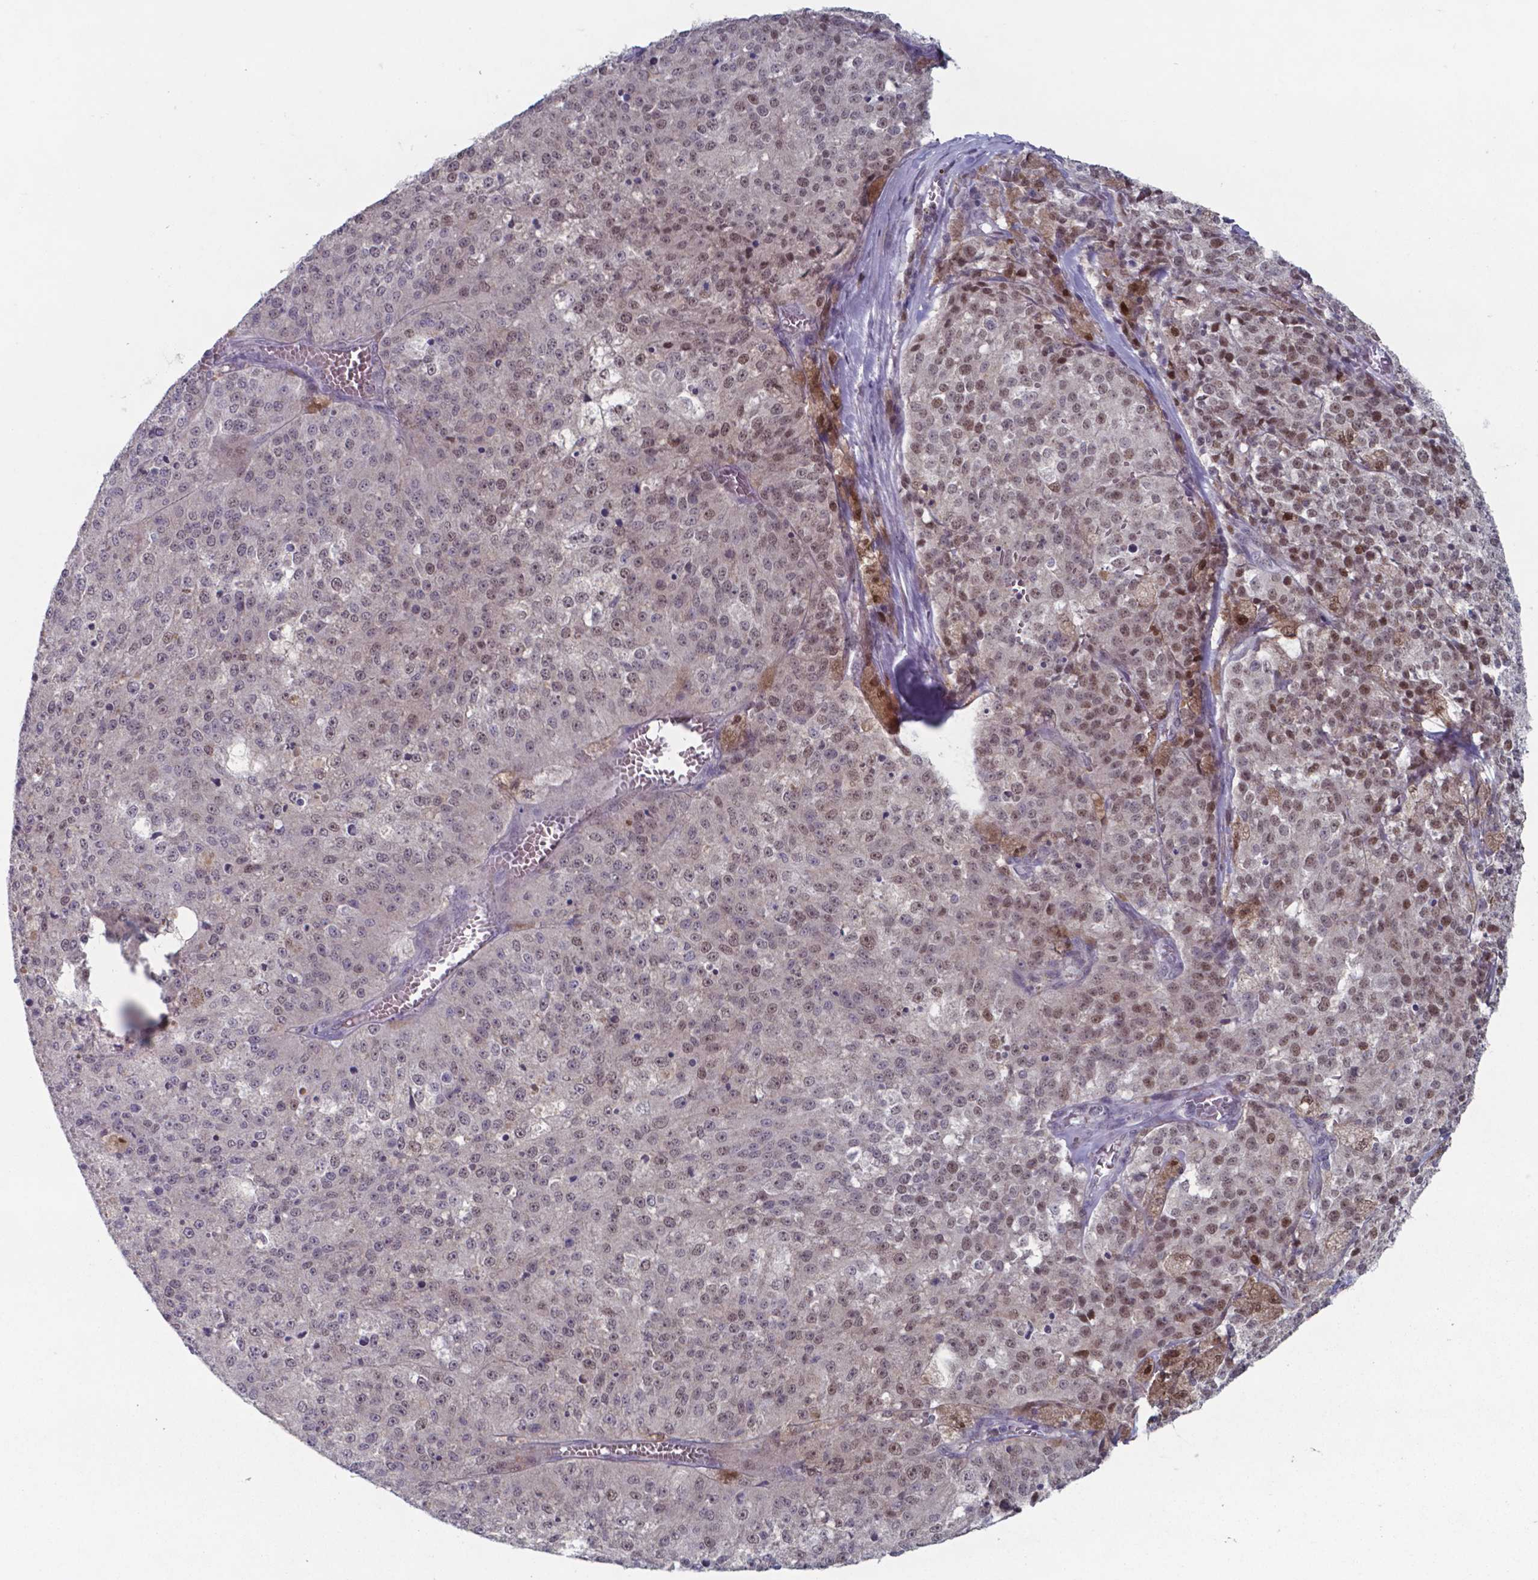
{"staining": {"intensity": "moderate", "quantity": "<25%", "location": "nuclear"}, "tissue": "melanoma", "cell_type": "Tumor cells", "image_type": "cancer", "snomed": [{"axis": "morphology", "description": "Malignant melanoma, Metastatic site"}, {"axis": "topography", "description": "Lymph node"}], "caption": "Immunohistochemical staining of human malignant melanoma (metastatic site) reveals moderate nuclear protein expression in approximately <25% of tumor cells.", "gene": "TDP2", "patient": {"sex": "female", "age": 64}}